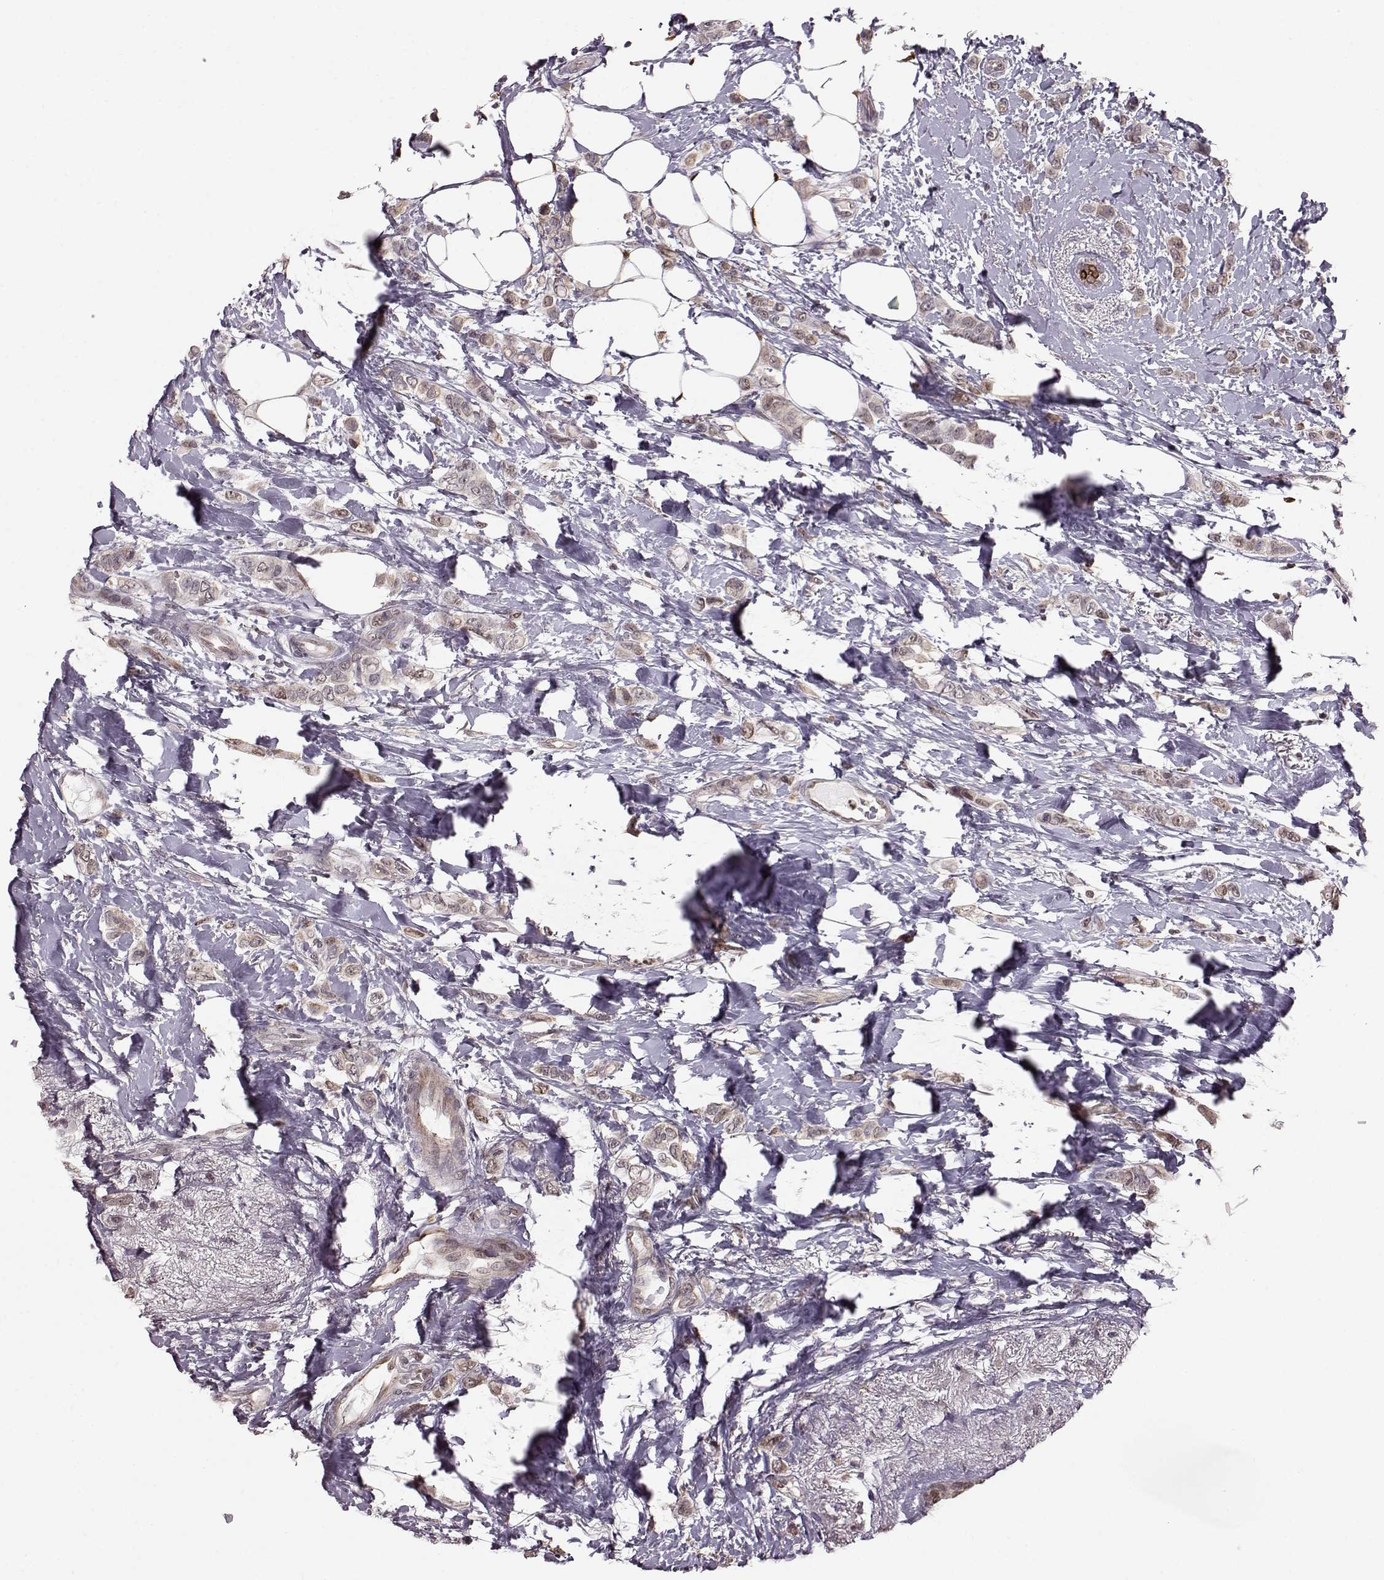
{"staining": {"intensity": "weak", "quantity": ">75%", "location": "cytoplasmic/membranous,nuclear"}, "tissue": "breast cancer", "cell_type": "Tumor cells", "image_type": "cancer", "snomed": [{"axis": "morphology", "description": "Lobular carcinoma"}, {"axis": "topography", "description": "Breast"}], "caption": "Immunohistochemistry staining of breast lobular carcinoma, which displays low levels of weak cytoplasmic/membranous and nuclear staining in approximately >75% of tumor cells indicating weak cytoplasmic/membranous and nuclear protein positivity. The staining was performed using DAB (brown) for protein detection and nuclei were counterstained in hematoxylin (blue).", "gene": "KLF6", "patient": {"sex": "female", "age": 66}}